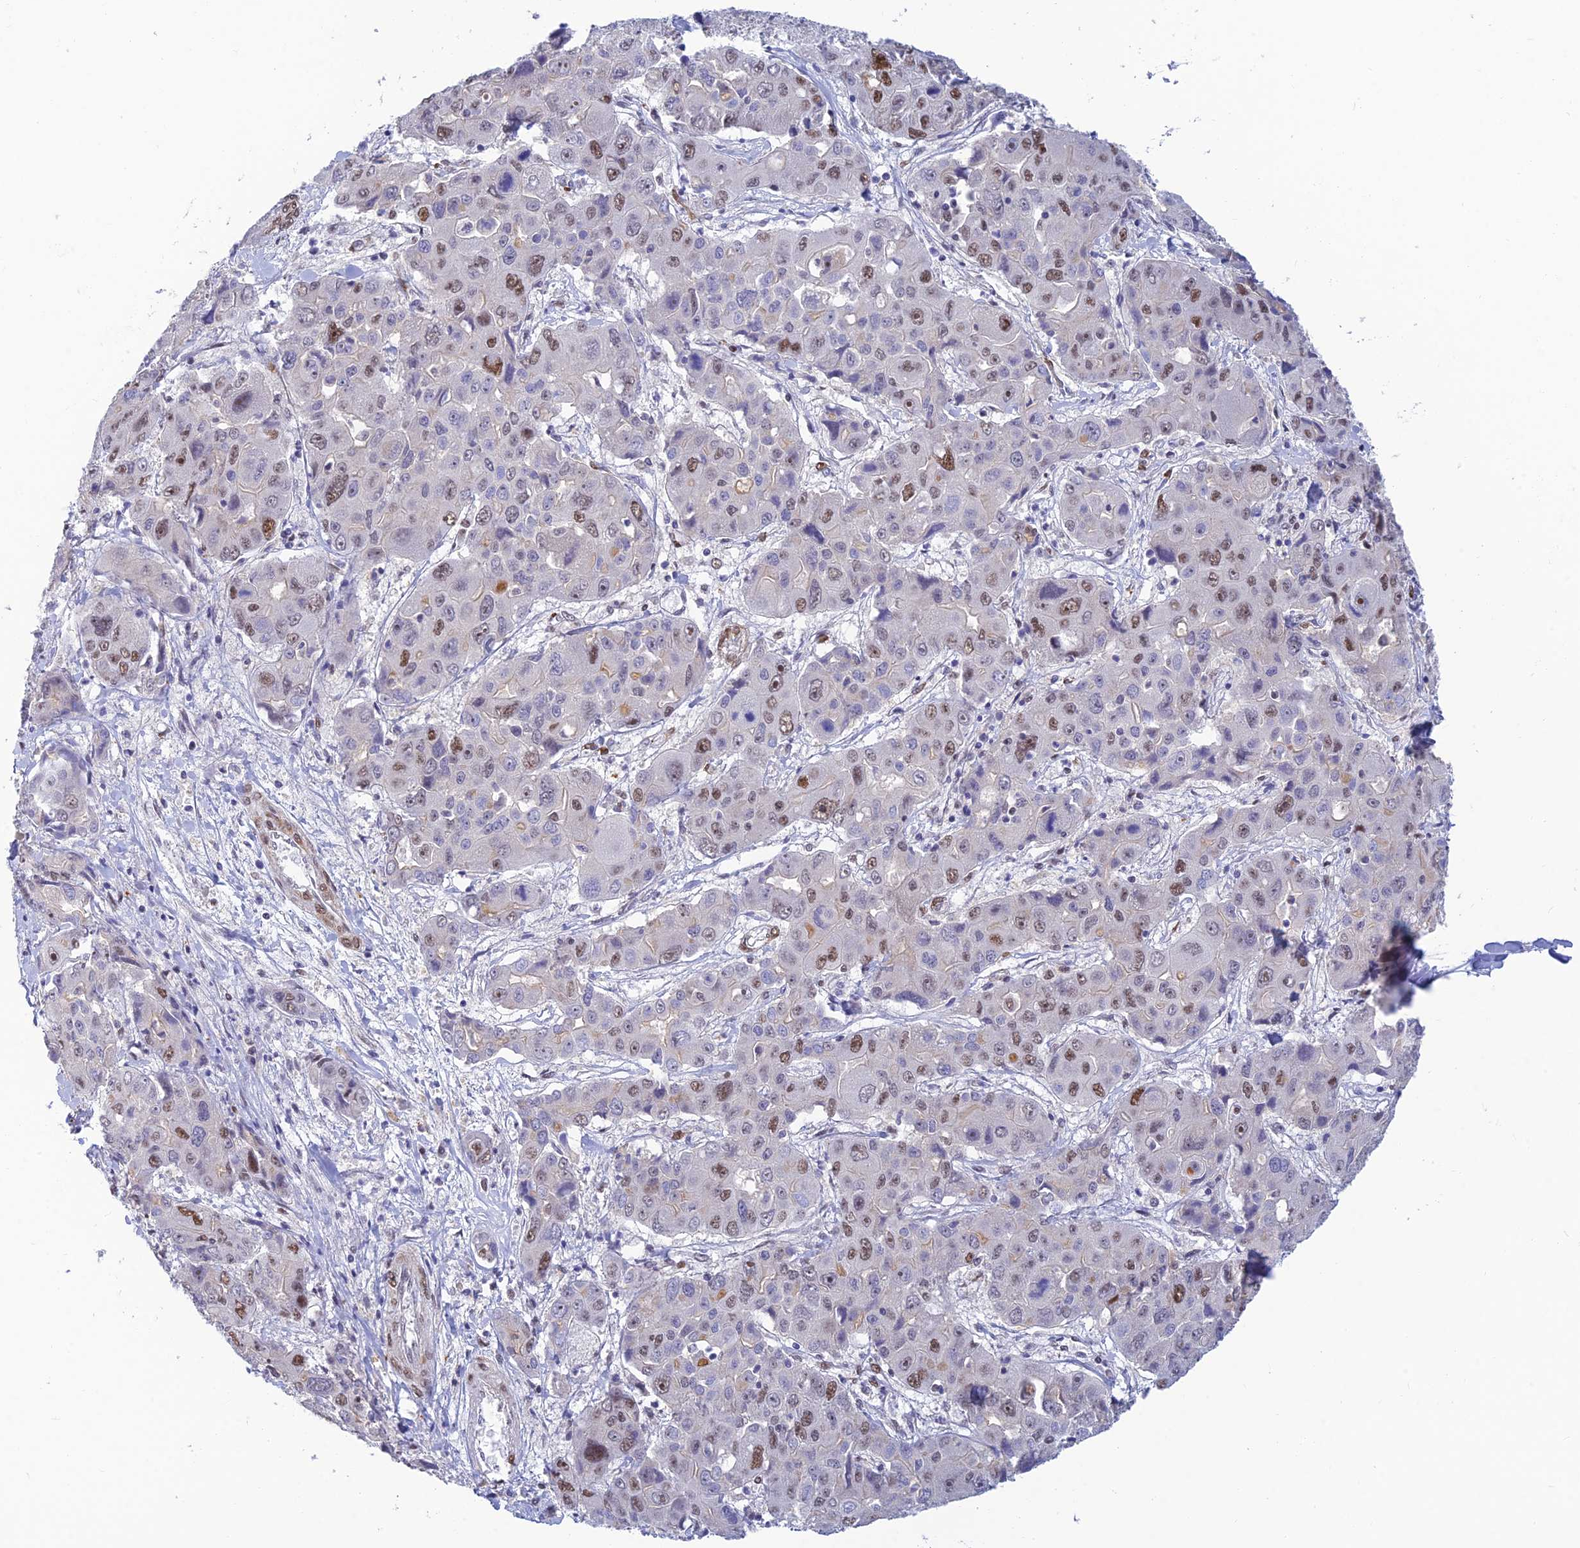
{"staining": {"intensity": "moderate", "quantity": "25%-75%", "location": "nuclear"}, "tissue": "liver cancer", "cell_type": "Tumor cells", "image_type": "cancer", "snomed": [{"axis": "morphology", "description": "Cholangiocarcinoma"}, {"axis": "topography", "description": "Liver"}], "caption": "High-magnification brightfield microscopy of liver cancer (cholangiocarcinoma) stained with DAB (3,3'-diaminobenzidine) (brown) and counterstained with hematoxylin (blue). tumor cells exhibit moderate nuclear staining is seen in about25%-75% of cells. (DAB = brown stain, brightfield microscopy at high magnification).", "gene": "CLK4", "patient": {"sex": "male", "age": 67}}